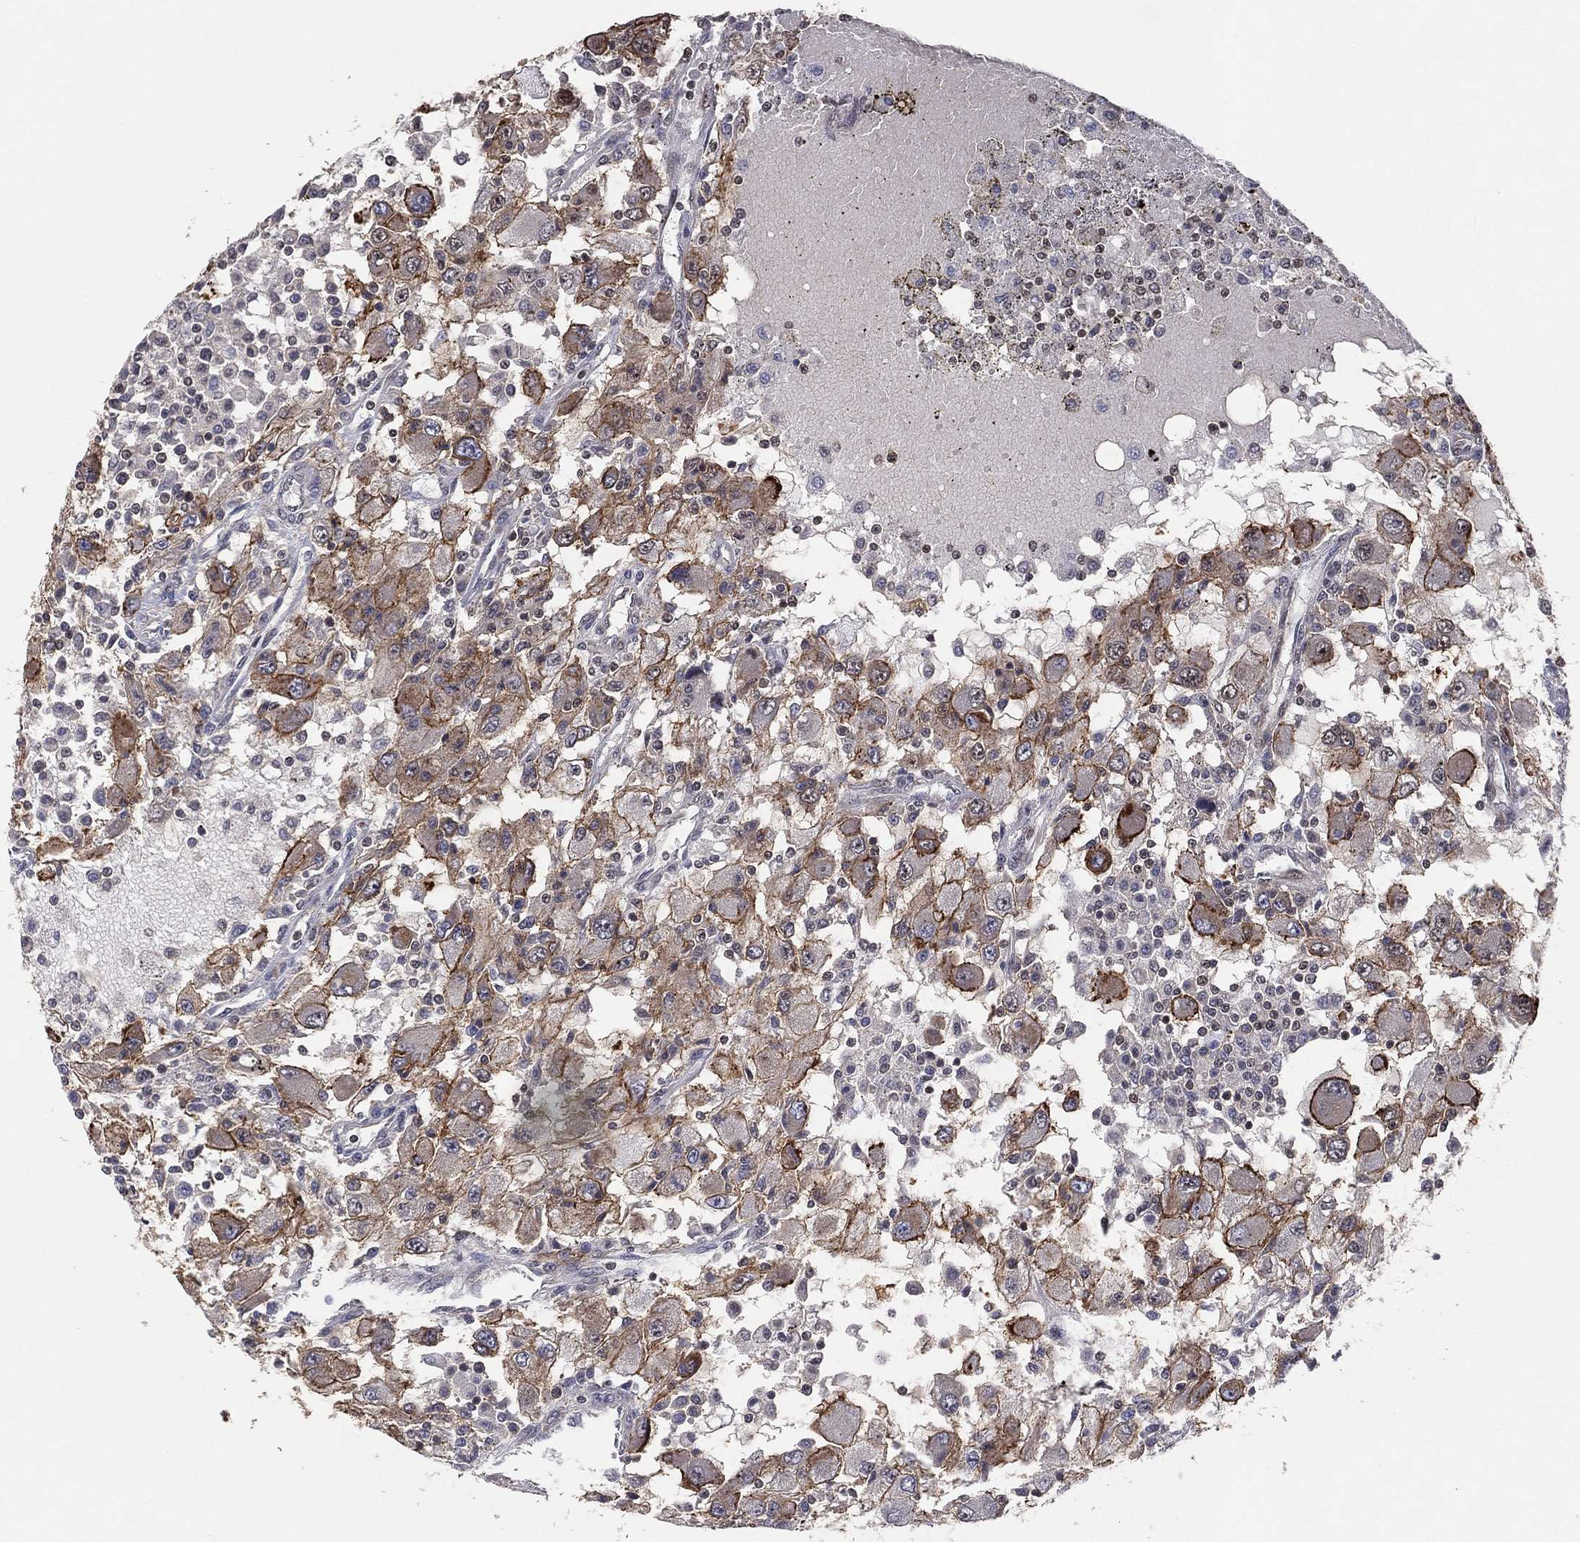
{"staining": {"intensity": "moderate", "quantity": "25%-75%", "location": "cytoplasmic/membranous"}, "tissue": "renal cancer", "cell_type": "Tumor cells", "image_type": "cancer", "snomed": [{"axis": "morphology", "description": "Adenocarcinoma, NOS"}, {"axis": "topography", "description": "Kidney"}], "caption": "Renal cancer (adenocarcinoma) stained with immunohistochemistry (IHC) reveals moderate cytoplasmic/membranous positivity in approximately 25%-75% of tumor cells.", "gene": "GPALPP1", "patient": {"sex": "female", "age": 67}}